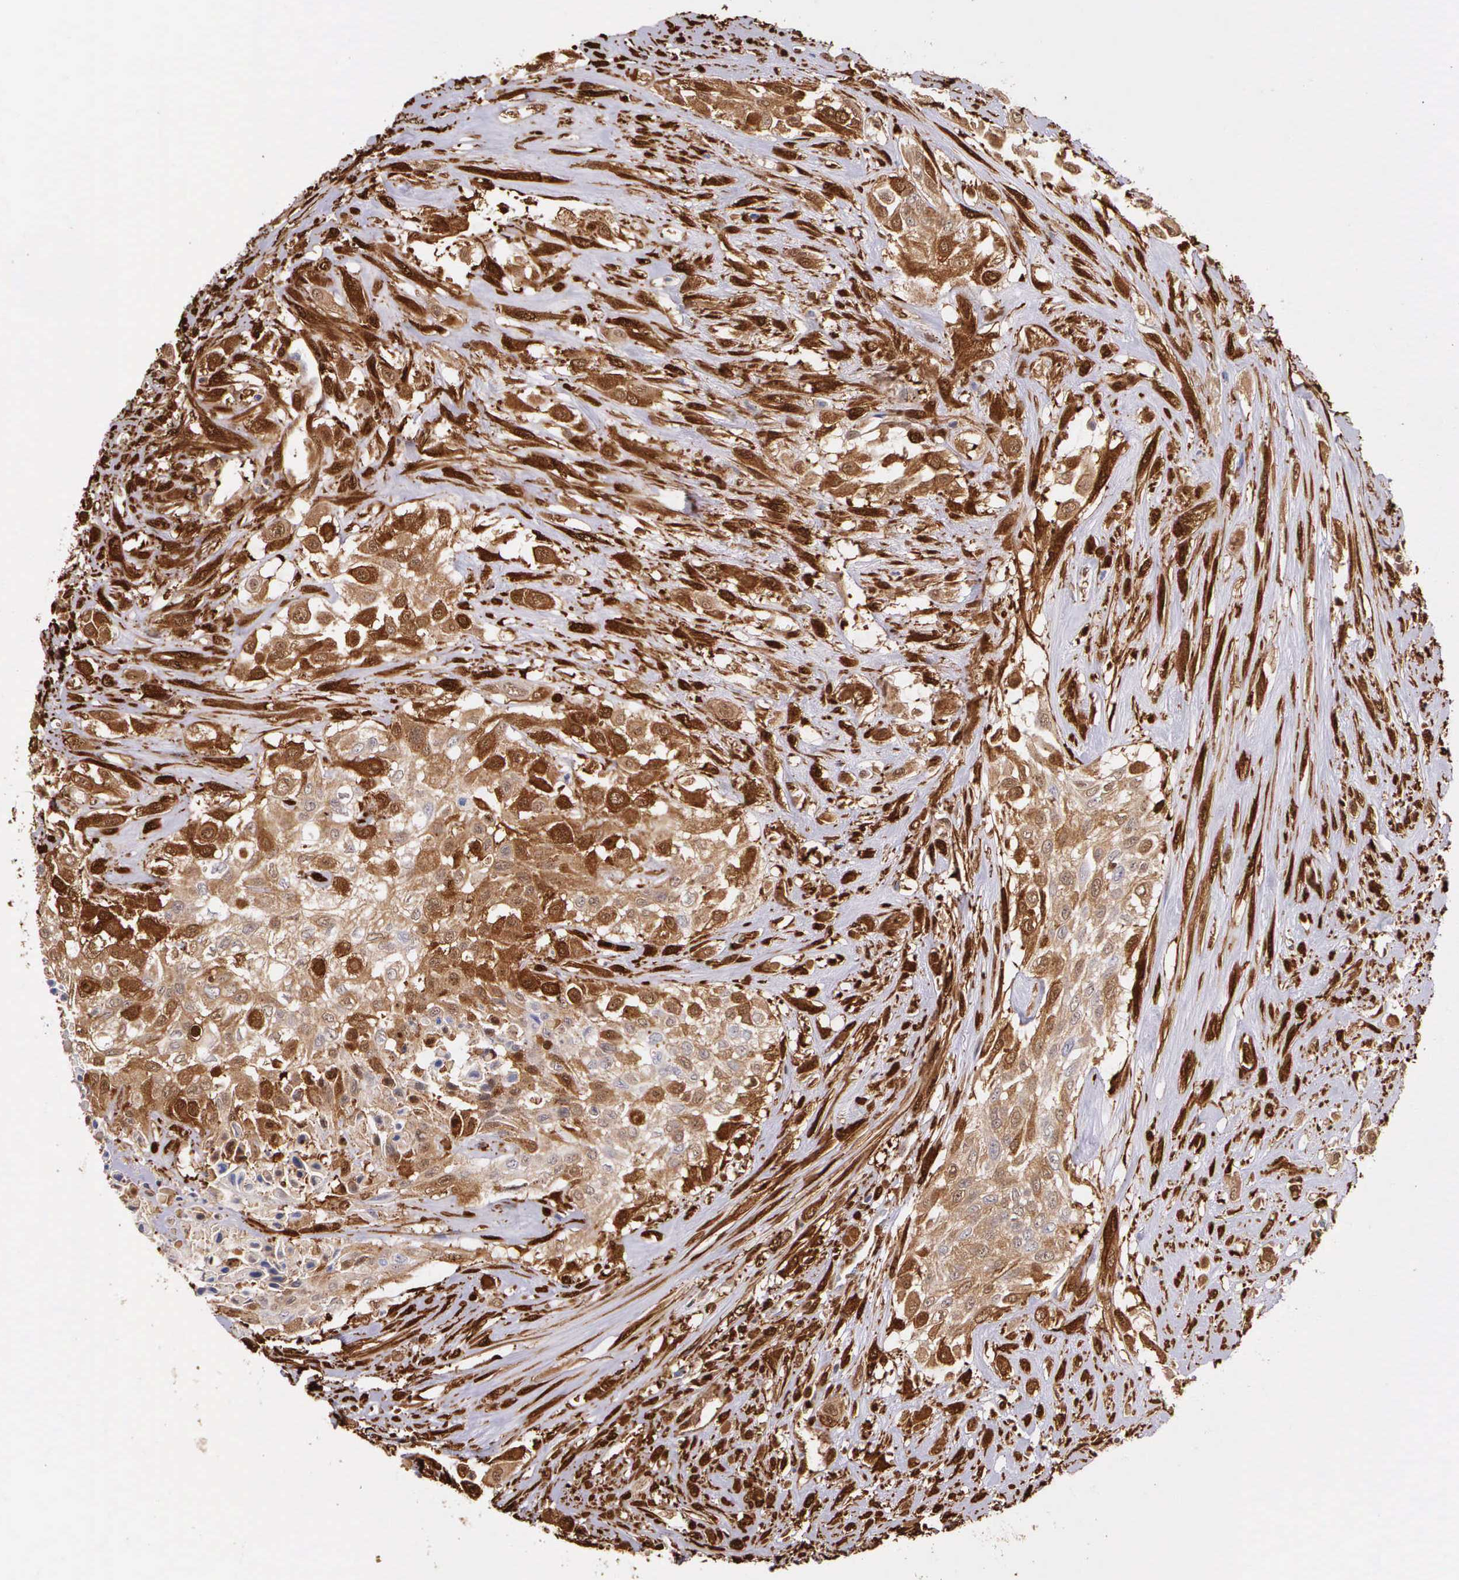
{"staining": {"intensity": "moderate", "quantity": ">75%", "location": "cytoplasmic/membranous"}, "tissue": "urothelial cancer", "cell_type": "Tumor cells", "image_type": "cancer", "snomed": [{"axis": "morphology", "description": "Urothelial carcinoma, High grade"}, {"axis": "topography", "description": "Urinary bladder"}], "caption": "Immunohistochemical staining of urothelial carcinoma (high-grade) displays medium levels of moderate cytoplasmic/membranous protein expression in about >75% of tumor cells. (DAB IHC, brown staining for protein, blue staining for nuclei).", "gene": "LGALS1", "patient": {"sex": "male", "age": 57}}